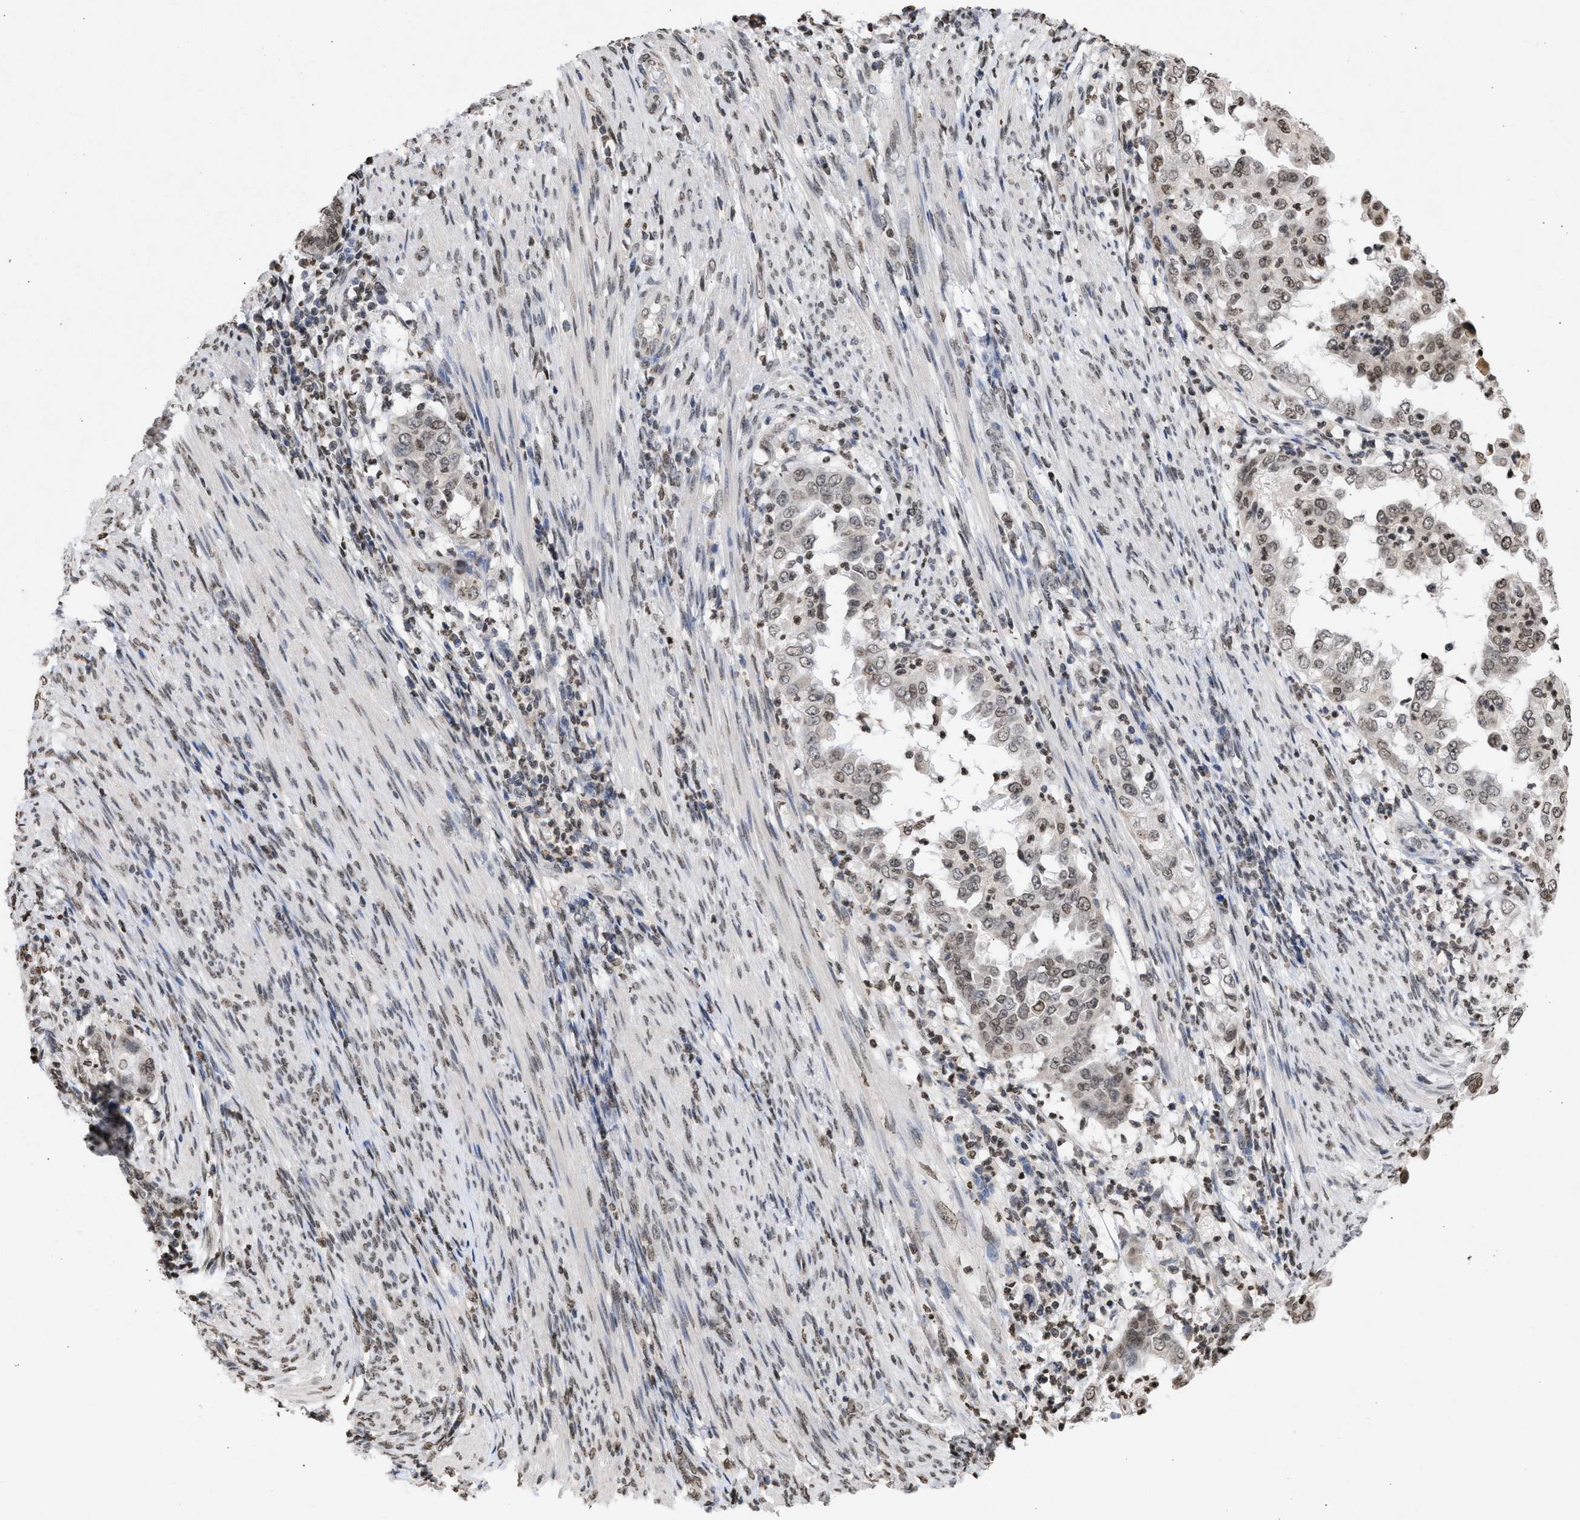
{"staining": {"intensity": "weak", "quantity": ">75%", "location": "nuclear"}, "tissue": "endometrial cancer", "cell_type": "Tumor cells", "image_type": "cancer", "snomed": [{"axis": "morphology", "description": "Adenocarcinoma, NOS"}, {"axis": "topography", "description": "Endometrium"}], "caption": "Tumor cells exhibit low levels of weak nuclear expression in approximately >75% of cells in human endometrial adenocarcinoma.", "gene": "NUP35", "patient": {"sex": "female", "age": 85}}